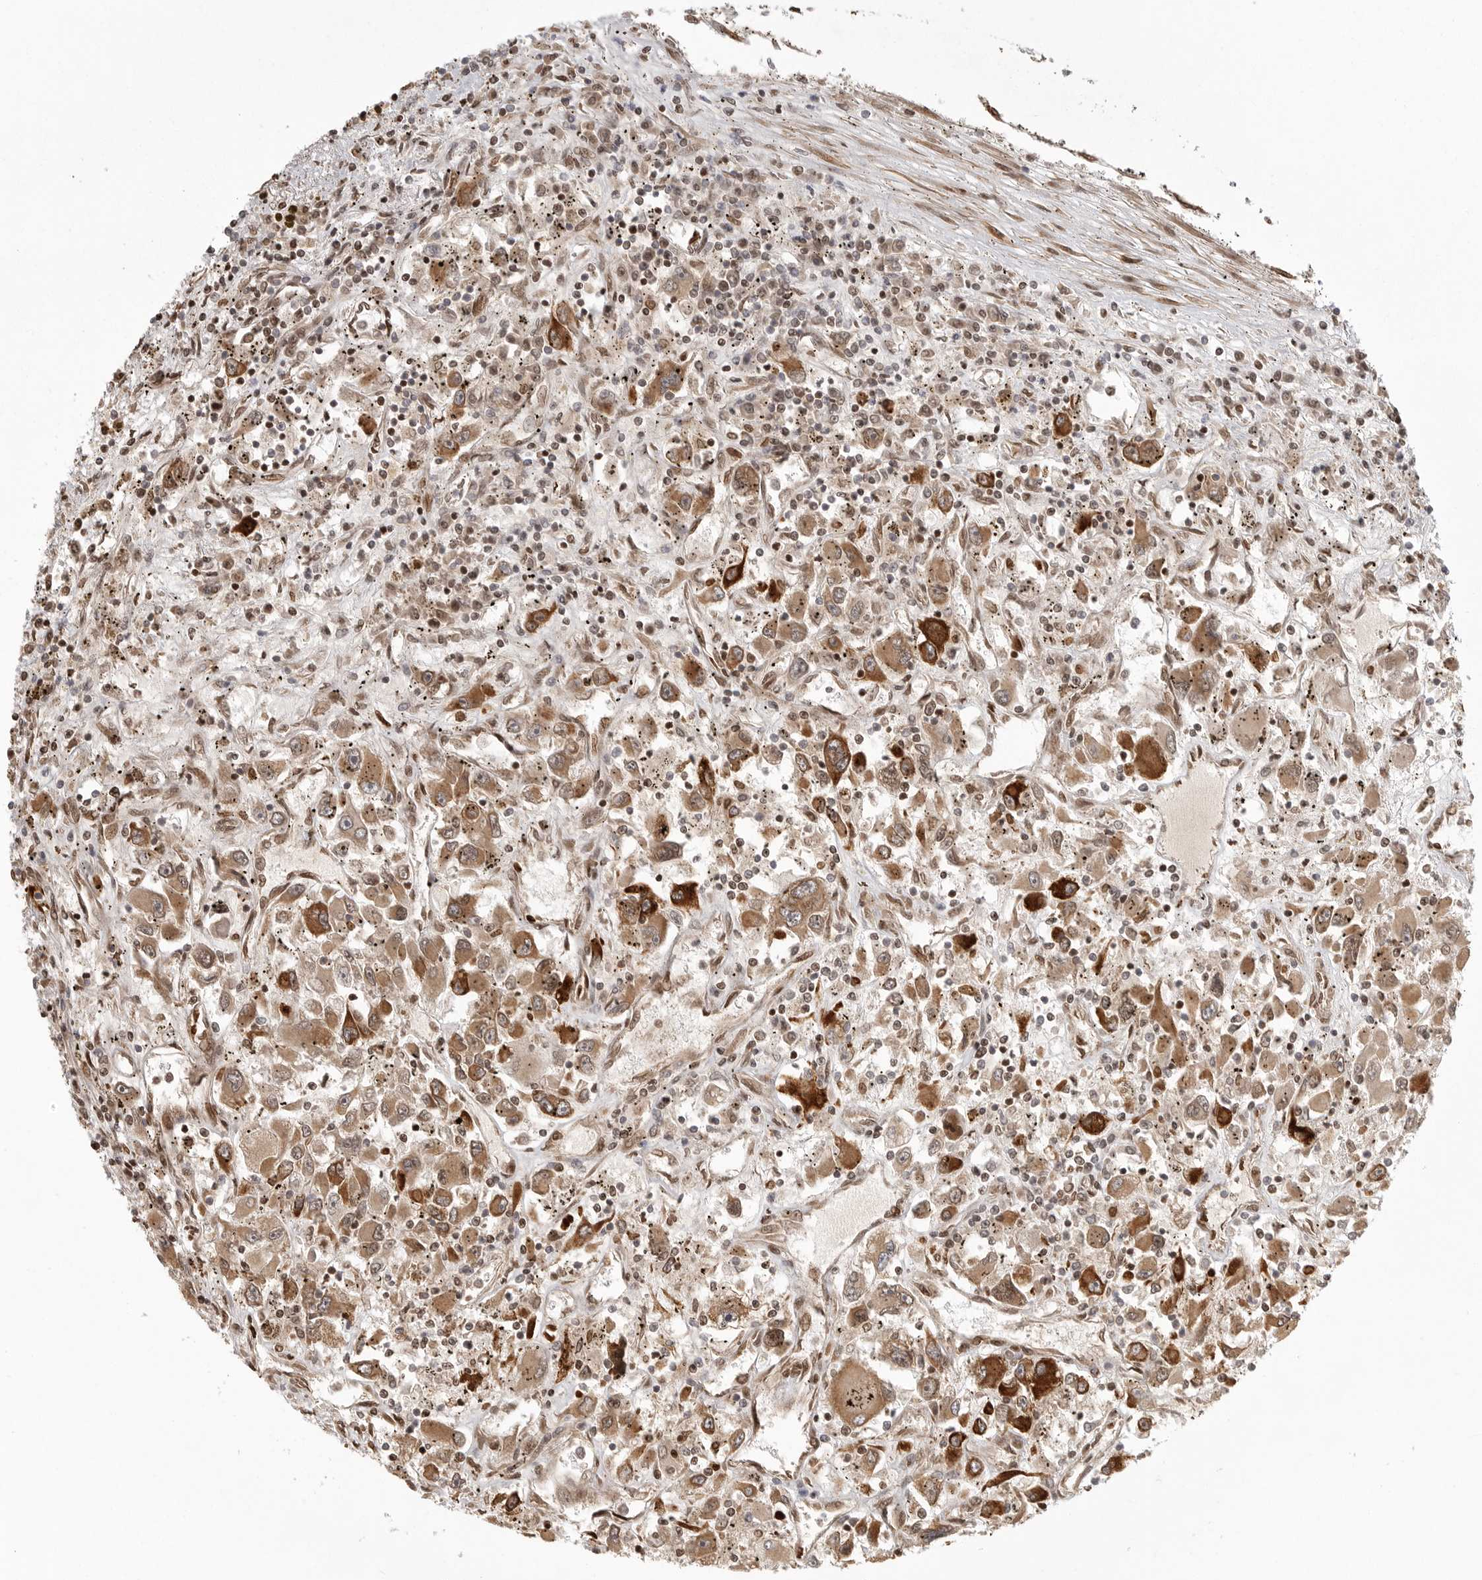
{"staining": {"intensity": "strong", "quantity": "<25%", "location": "cytoplasmic/membranous"}, "tissue": "renal cancer", "cell_type": "Tumor cells", "image_type": "cancer", "snomed": [{"axis": "morphology", "description": "Adenocarcinoma, NOS"}, {"axis": "topography", "description": "Kidney"}], "caption": "The photomicrograph displays a brown stain indicating the presence of a protein in the cytoplasmic/membranous of tumor cells in renal cancer.", "gene": "CCPG1", "patient": {"sex": "female", "age": 52}}